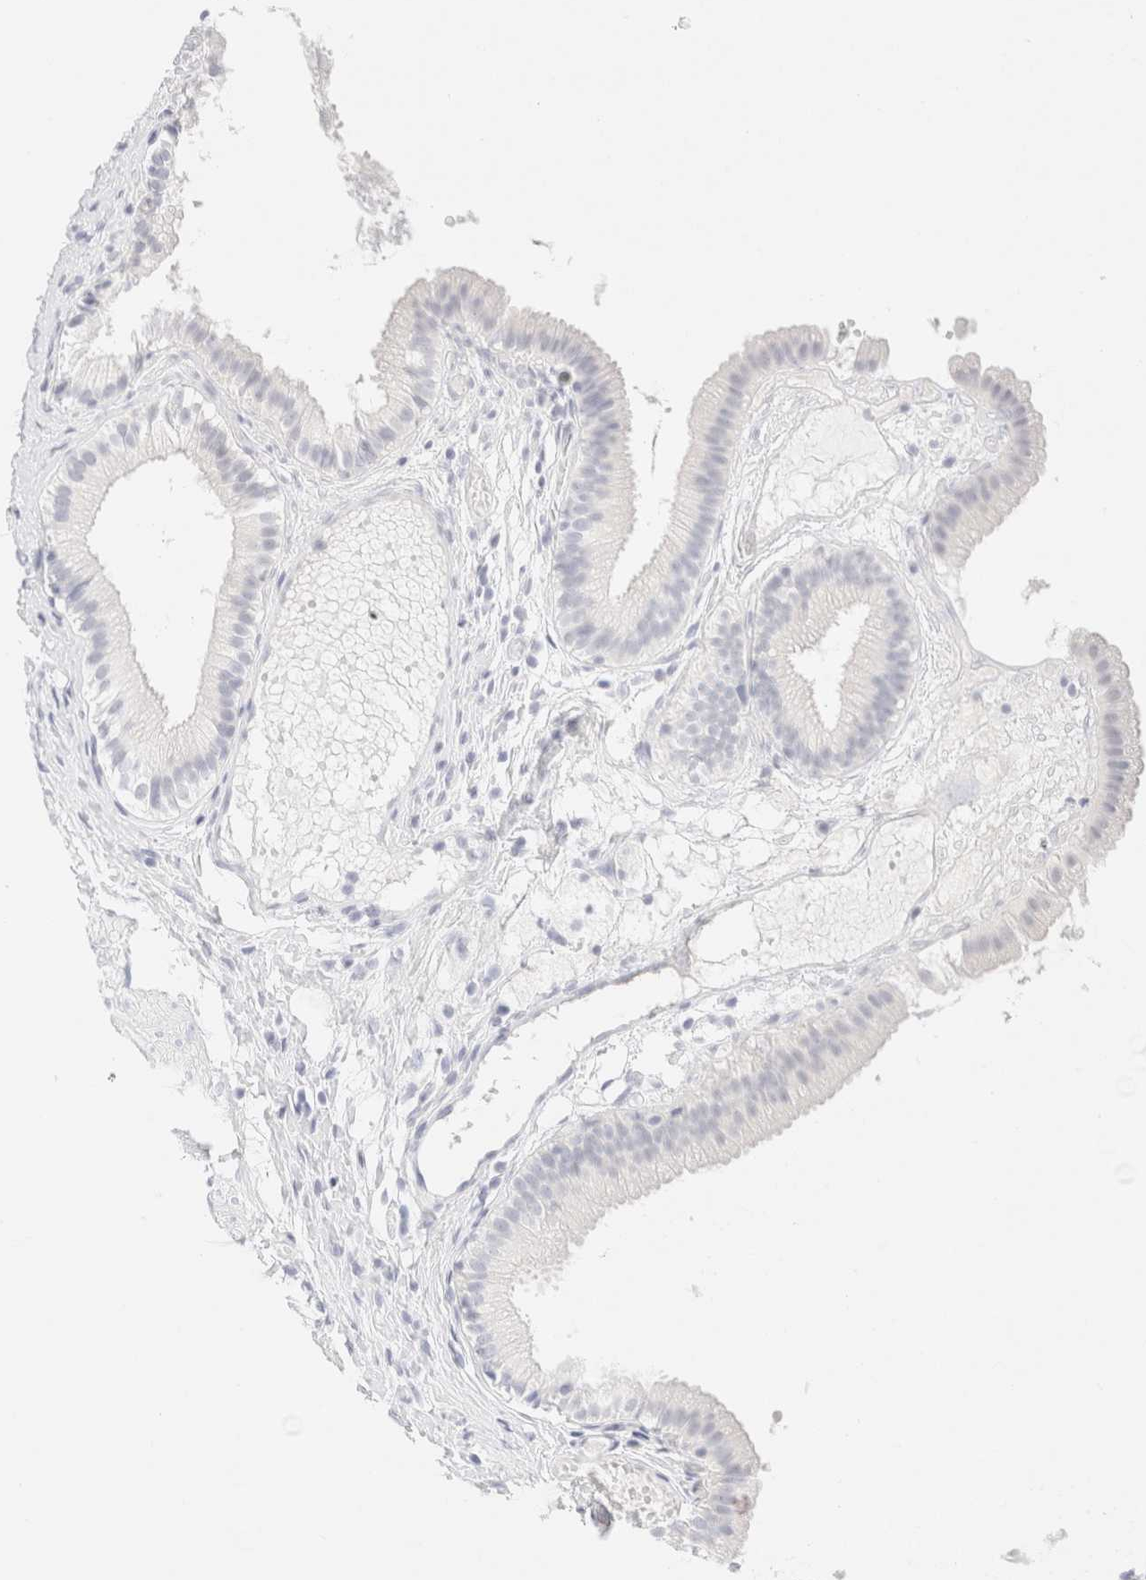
{"staining": {"intensity": "negative", "quantity": "none", "location": "none"}, "tissue": "gallbladder", "cell_type": "Glandular cells", "image_type": "normal", "snomed": [{"axis": "morphology", "description": "Normal tissue, NOS"}, {"axis": "topography", "description": "Gallbladder"}], "caption": "Image shows no protein staining in glandular cells of benign gallbladder.", "gene": "KRT15", "patient": {"sex": "female", "age": 26}}